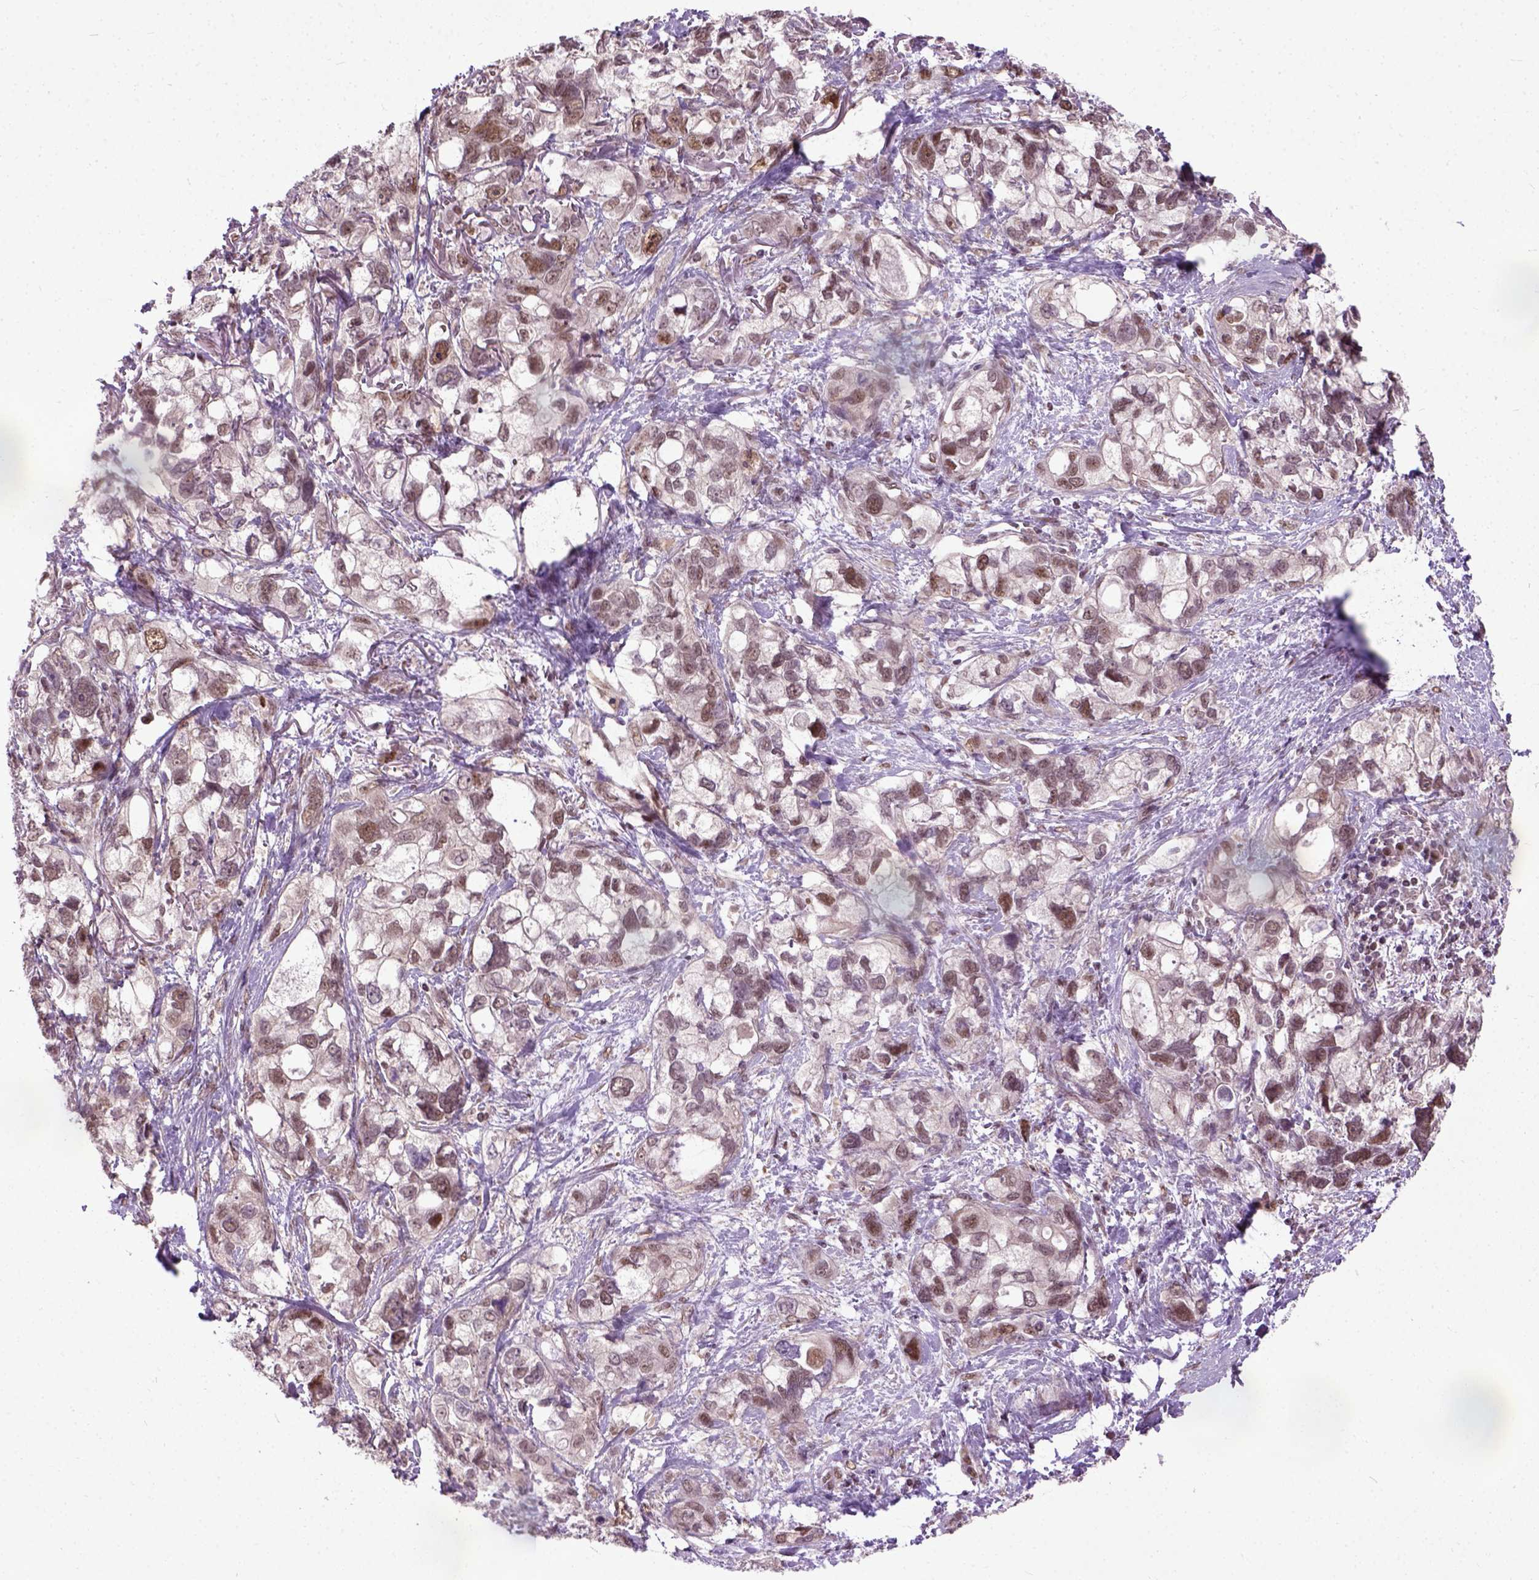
{"staining": {"intensity": "moderate", "quantity": ">75%", "location": "nuclear"}, "tissue": "stomach cancer", "cell_type": "Tumor cells", "image_type": "cancer", "snomed": [{"axis": "morphology", "description": "Adenocarcinoma, NOS"}, {"axis": "topography", "description": "Stomach, upper"}], "caption": "The image reveals immunohistochemical staining of stomach adenocarcinoma. There is moderate nuclear positivity is identified in about >75% of tumor cells.", "gene": "UBA3", "patient": {"sex": "female", "age": 81}}